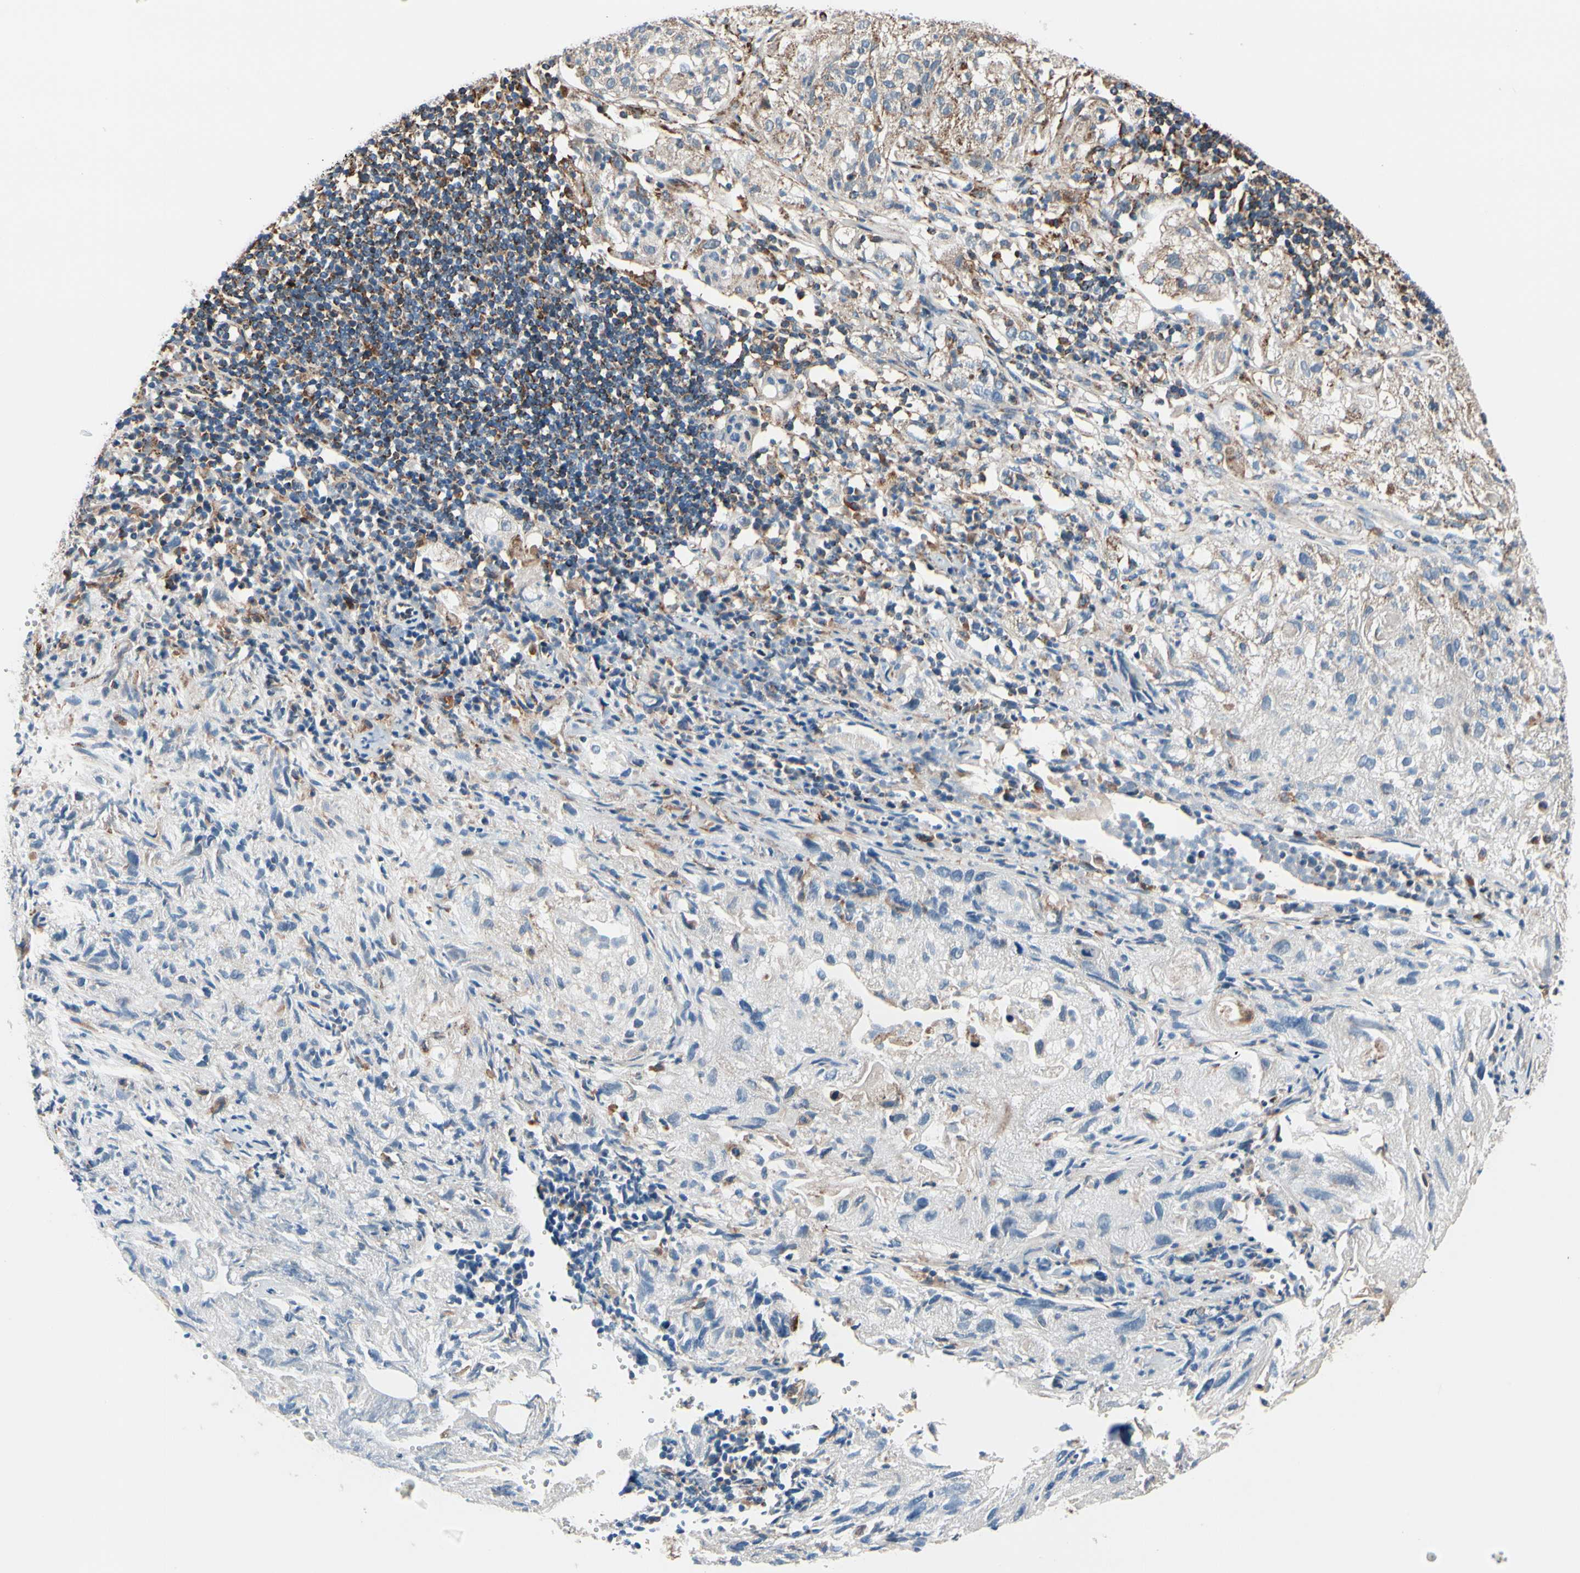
{"staining": {"intensity": "negative", "quantity": "none", "location": "none"}, "tissue": "lung cancer", "cell_type": "Tumor cells", "image_type": "cancer", "snomed": [{"axis": "morphology", "description": "Inflammation, NOS"}, {"axis": "morphology", "description": "Squamous cell carcinoma, NOS"}, {"axis": "topography", "description": "Lymph node"}, {"axis": "topography", "description": "Soft tissue"}, {"axis": "topography", "description": "Lung"}], "caption": "Human lung cancer stained for a protein using IHC reveals no positivity in tumor cells.", "gene": "TMEM176A", "patient": {"sex": "male", "age": 66}}